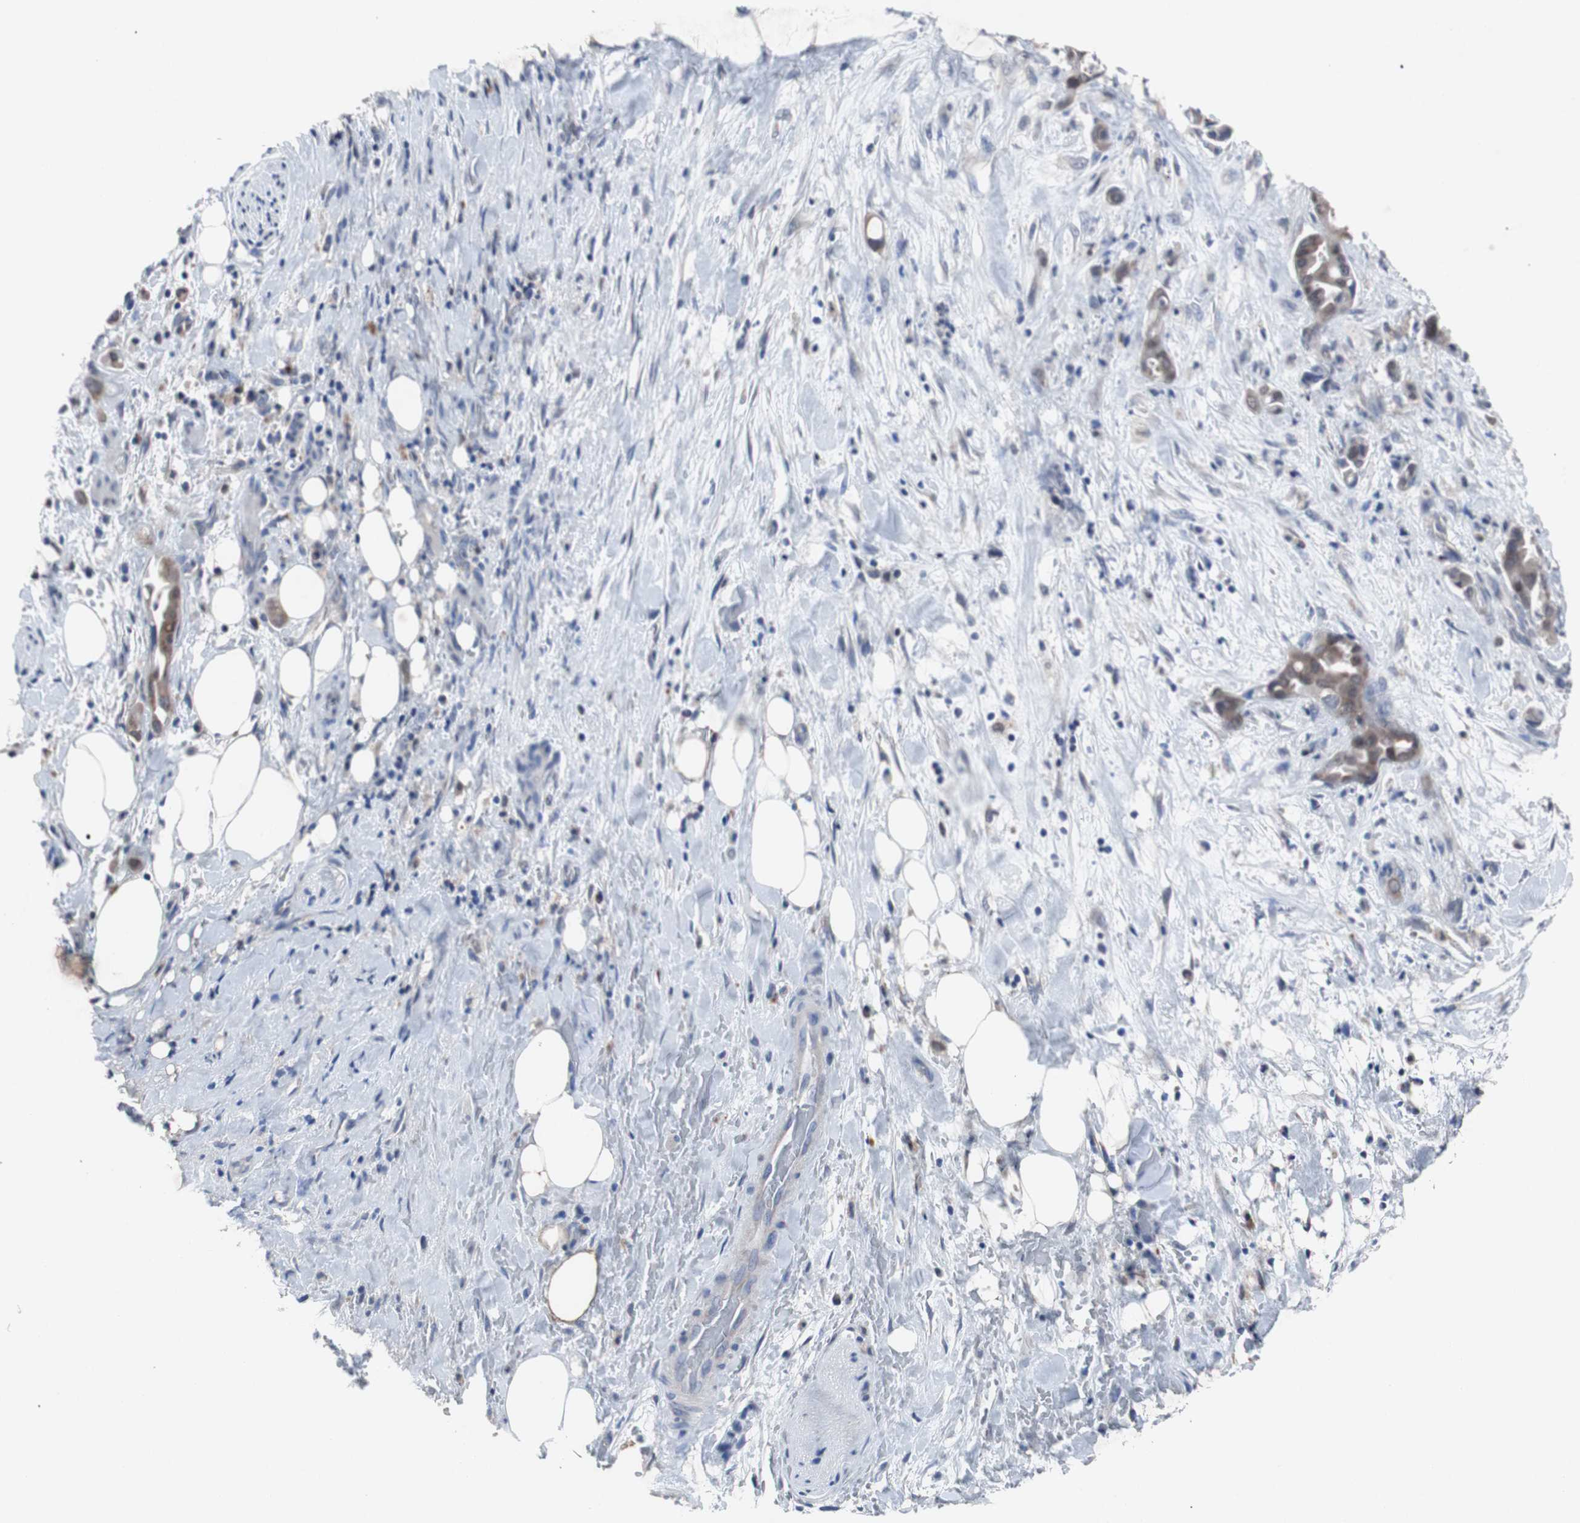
{"staining": {"intensity": "weak", "quantity": ">75%", "location": "cytoplasmic/membranous"}, "tissue": "liver cancer", "cell_type": "Tumor cells", "image_type": "cancer", "snomed": [{"axis": "morphology", "description": "Cholangiocarcinoma"}, {"axis": "topography", "description": "Liver"}], "caption": "This is an image of immunohistochemistry staining of cholangiocarcinoma (liver), which shows weak expression in the cytoplasmic/membranous of tumor cells.", "gene": "RBM47", "patient": {"sex": "female", "age": 68}}